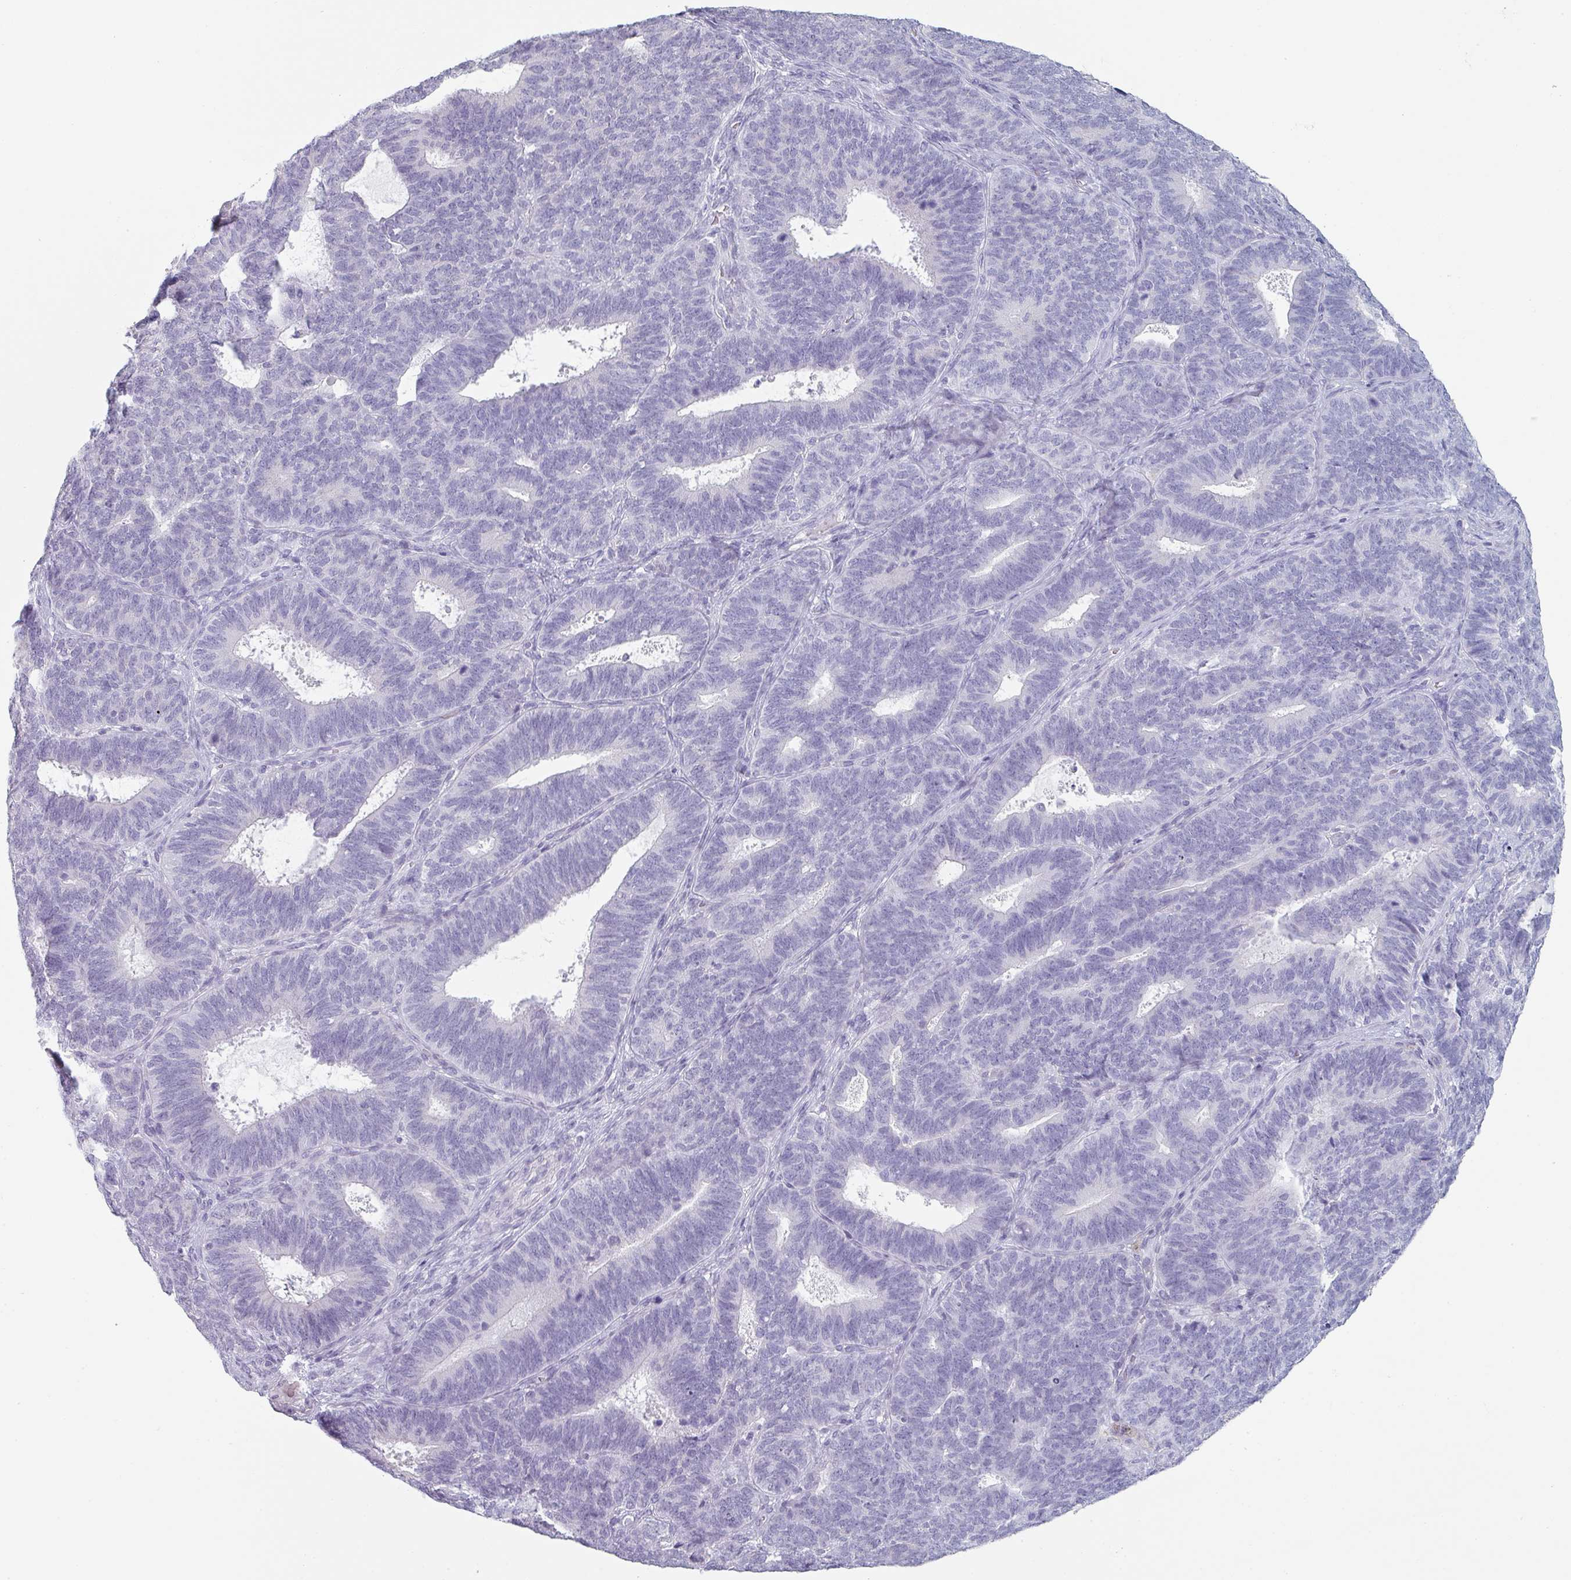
{"staining": {"intensity": "negative", "quantity": "none", "location": "none"}, "tissue": "endometrial cancer", "cell_type": "Tumor cells", "image_type": "cancer", "snomed": [{"axis": "morphology", "description": "Adenocarcinoma, NOS"}, {"axis": "topography", "description": "Endometrium"}], "caption": "This is an immunohistochemistry (IHC) histopathology image of endometrial cancer (adenocarcinoma). There is no staining in tumor cells.", "gene": "SFTPA1", "patient": {"sex": "female", "age": 70}}